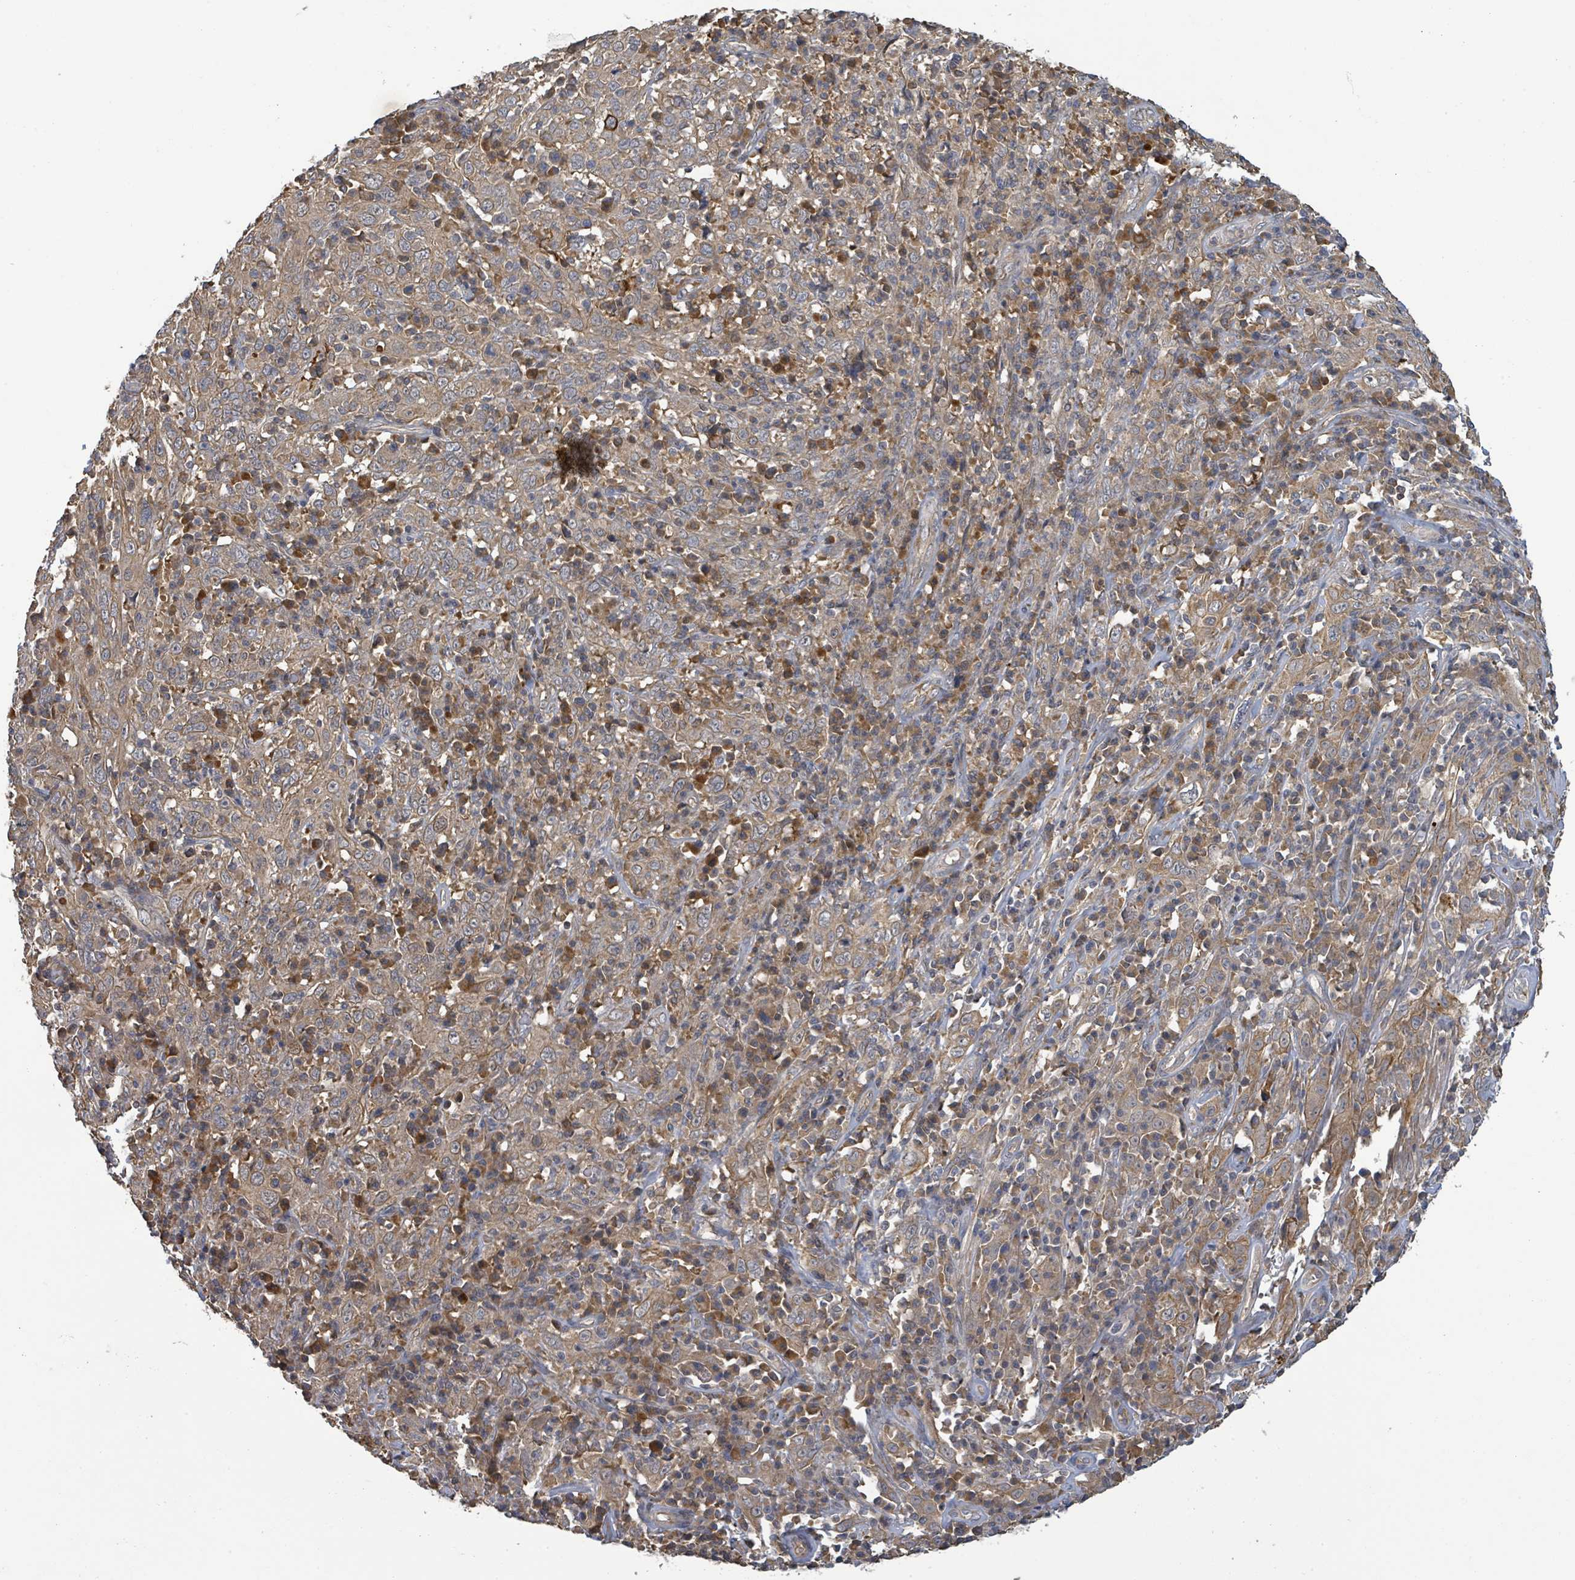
{"staining": {"intensity": "weak", "quantity": ">75%", "location": "cytoplasmic/membranous"}, "tissue": "cervical cancer", "cell_type": "Tumor cells", "image_type": "cancer", "snomed": [{"axis": "morphology", "description": "Squamous cell carcinoma, NOS"}, {"axis": "topography", "description": "Cervix"}], "caption": "Protein staining exhibits weak cytoplasmic/membranous expression in approximately >75% of tumor cells in cervical cancer. Using DAB (brown) and hematoxylin (blue) stains, captured at high magnification using brightfield microscopy.", "gene": "STARD4", "patient": {"sex": "female", "age": 46}}